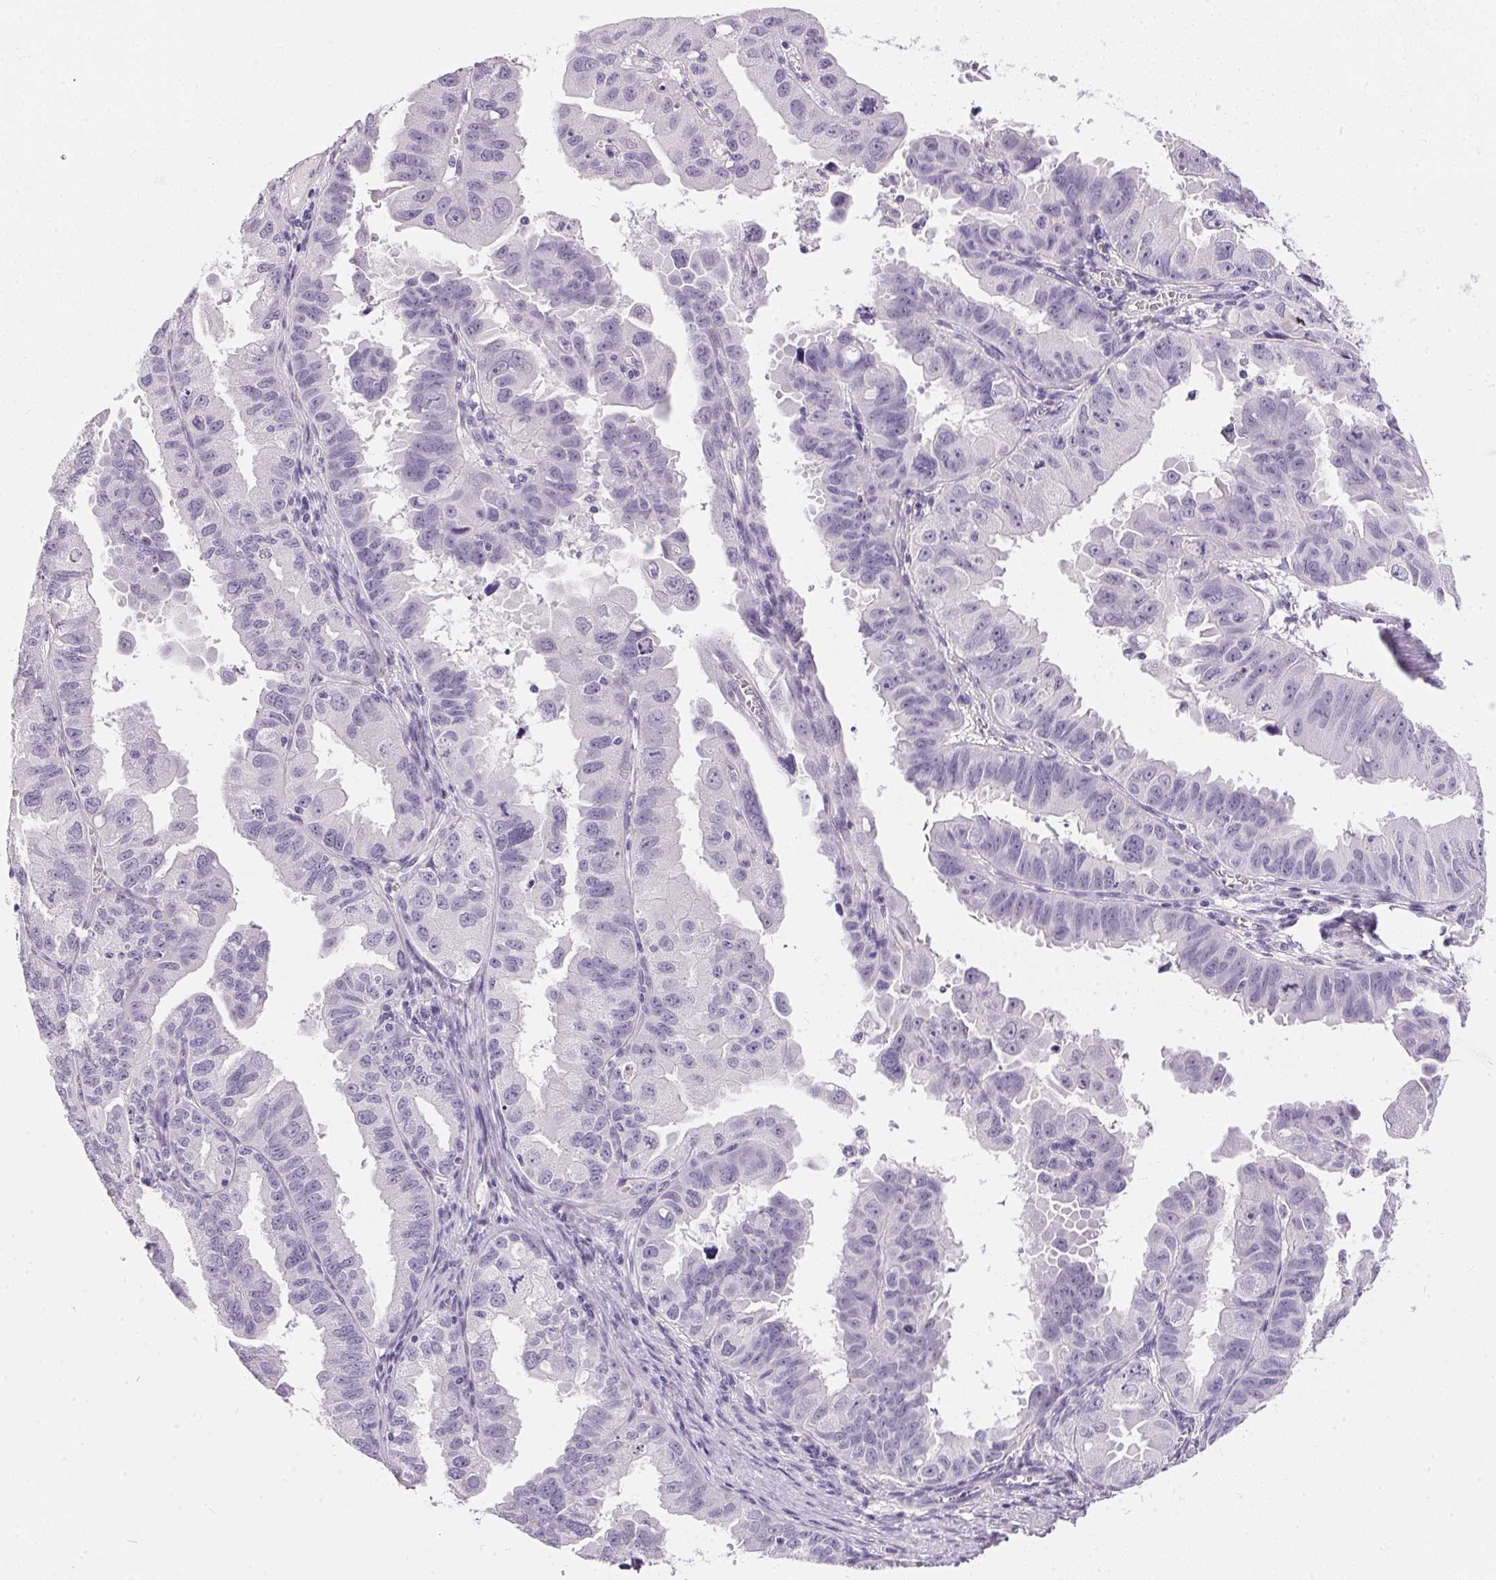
{"staining": {"intensity": "negative", "quantity": "none", "location": "none"}, "tissue": "ovarian cancer", "cell_type": "Tumor cells", "image_type": "cancer", "snomed": [{"axis": "morphology", "description": "Carcinoma, endometroid"}, {"axis": "topography", "description": "Ovary"}], "caption": "Tumor cells are negative for protein expression in human ovarian endometroid carcinoma. Nuclei are stained in blue.", "gene": "GBP6", "patient": {"sex": "female", "age": 85}}